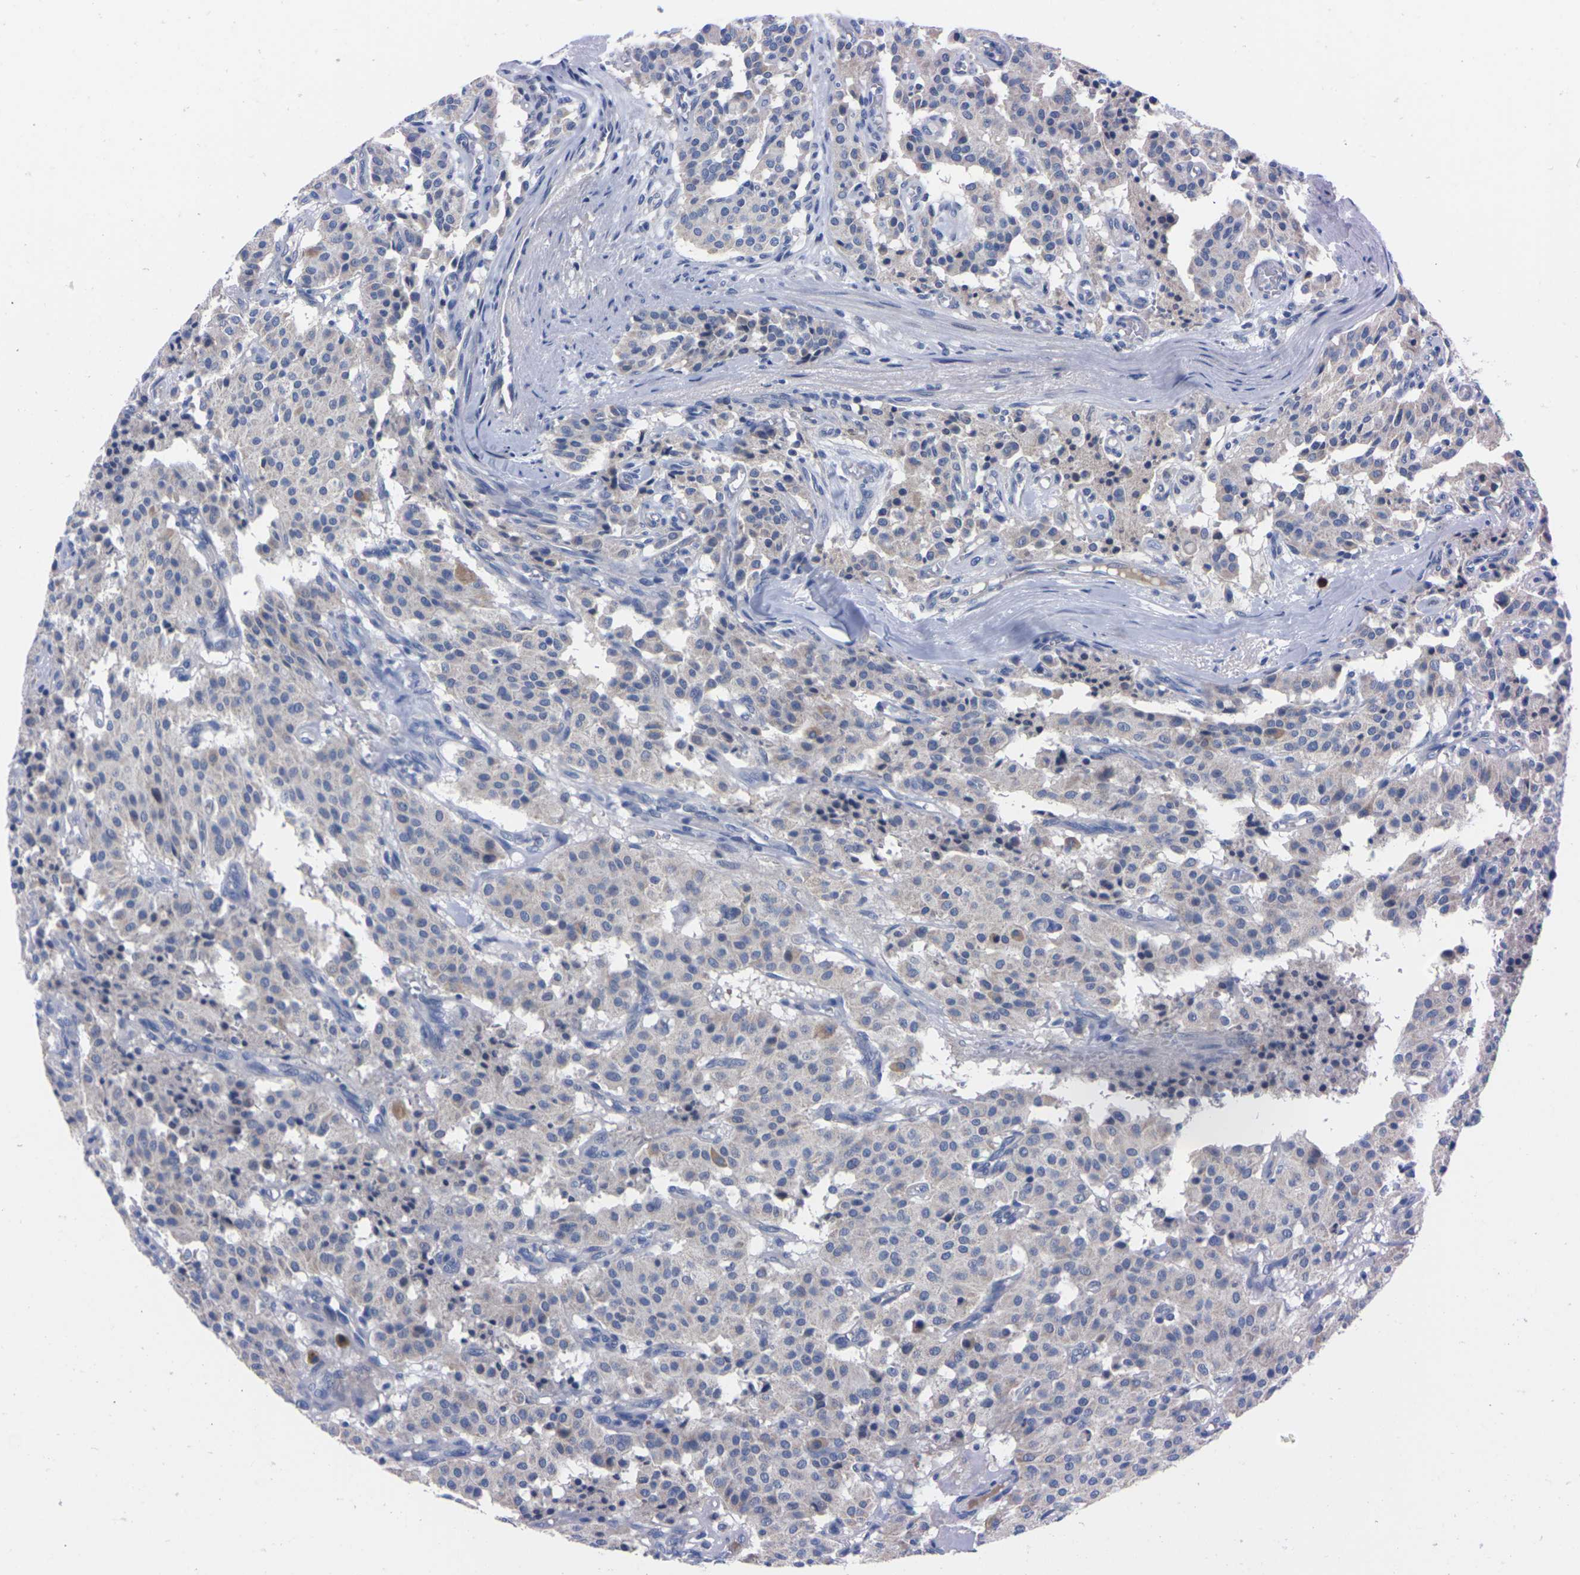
{"staining": {"intensity": "negative", "quantity": "none", "location": "none"}, "tissue": "carcinoid", "cell_type": "Tumor cells", "image_type": "cancer", "snomed": [{"axis": "morphology", "description": "Carcinoid, malignant, NOS"}, {"axis": "topography", "description": "Lung"}], "caption": "This is a photomicrograph of IHC staining of carcinoid, which shows no staining in tumor cells.", "gene": "FAM210A", "patient": {"sex": "male", "age": 30}}